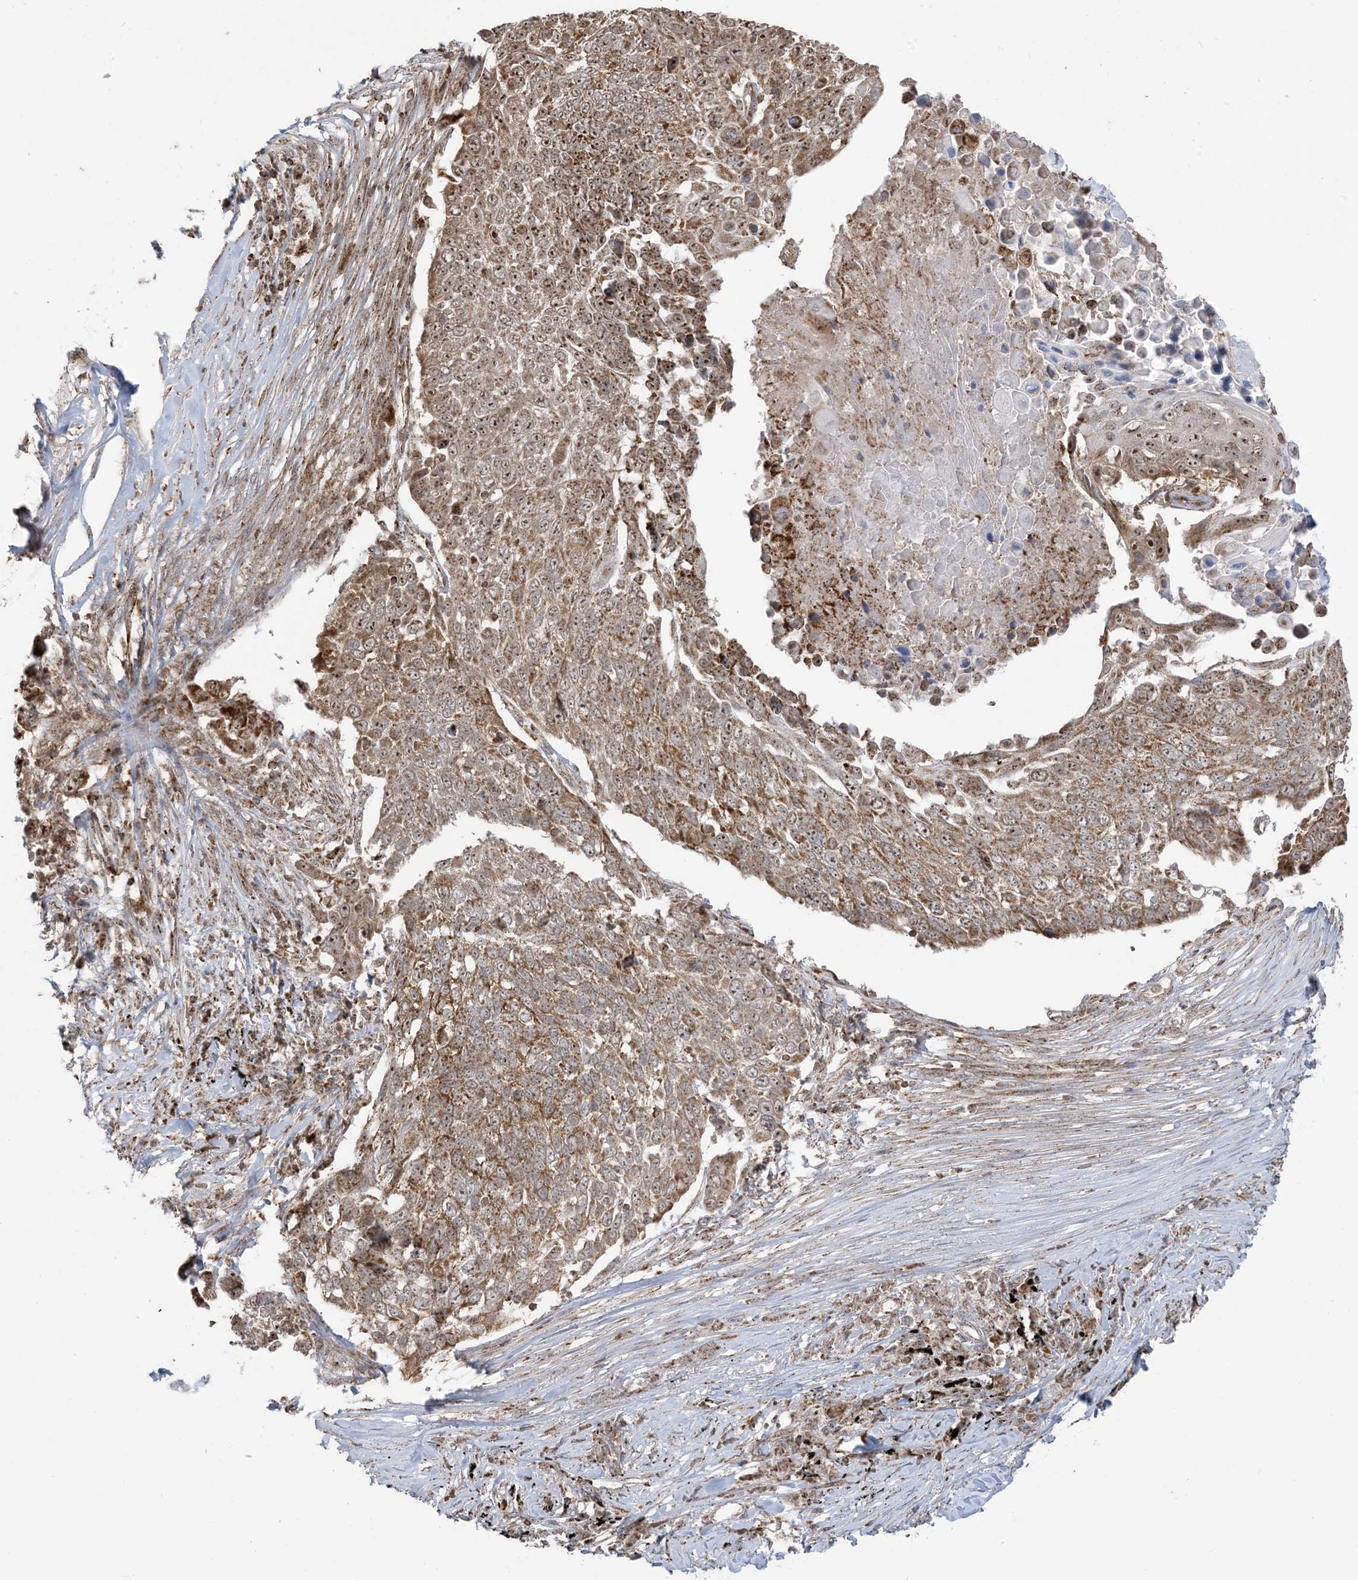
{"staining": {"intensity": "moderate", "quantity": ">75%", "location": "cytoplasmic/membranous,nuclear"}, "tissue": "lung cancer", "cell_type": "Tumor cells", "image_type": "cancer", "snomed": [{"axis": "morphology", "description": "Squamous cell carcinoma, NOS"}, {"axis": "topography", "description": "Lung"}], "caption": "Protein staining of lung cancer tissue exhibits moderate cytoplasmic/membranous and nuclear expression in about >75% of tumor cells.", "gene": "MAPKBP1", "patient": {"sex": "male", "age": 66}}